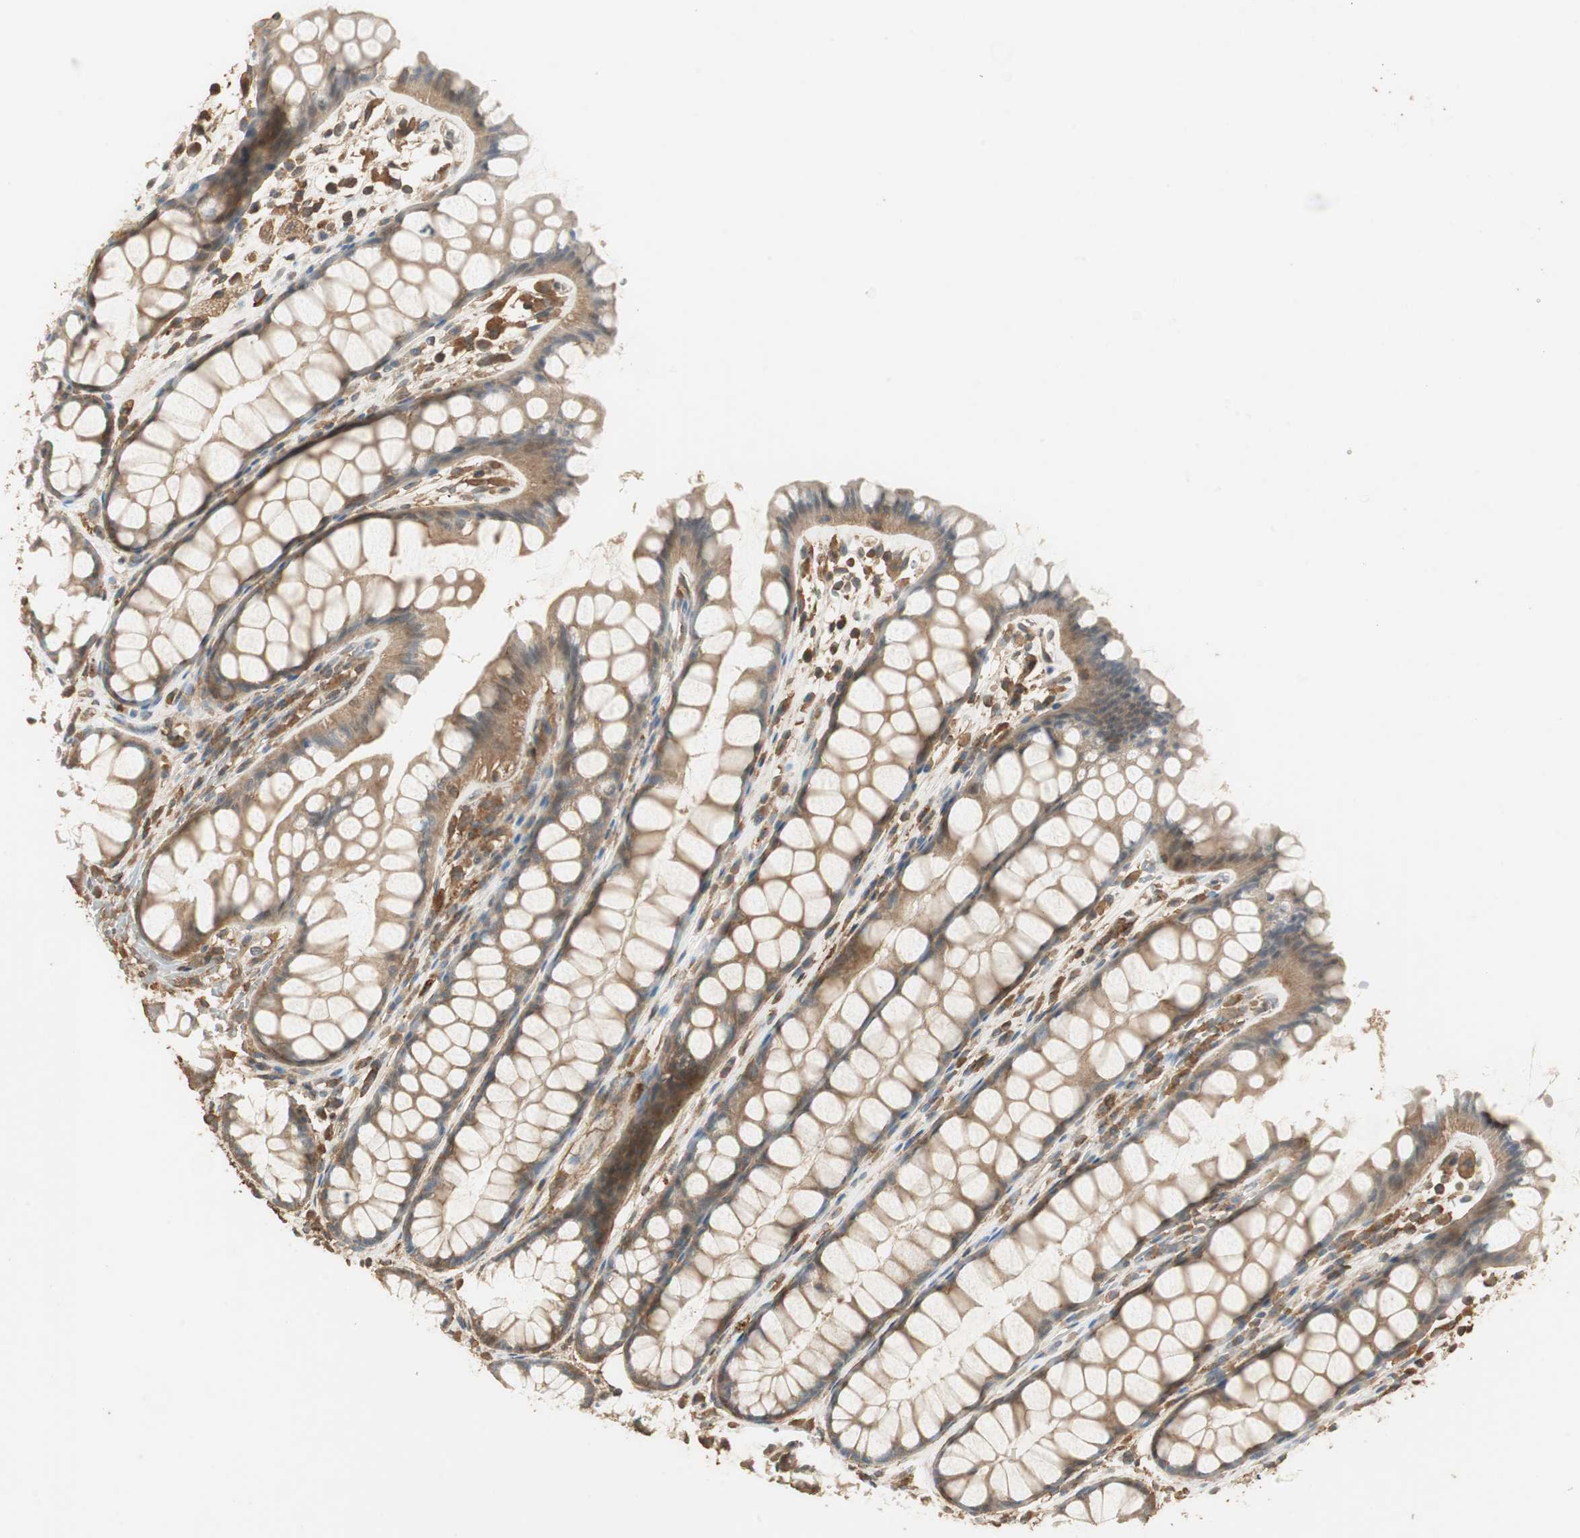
{"staining": {"intensity": "moderate", "quantity": ">75%", "location": "cytoplasmic/membranous"}, "tissue": "colon", "cell_type": "Endothelial cells", "image_type": "normal", "snomed": [{"axis": "morphology", "description": "Normal tissue, NOS"}, {"axis": "topography", "description": "Colon"}], "caption": "Protein expression analysis of unremarkable human colon reveals moderate cytoplasmic/membranous staining in about >75% of endothelial cells. (DAB (3,3'-diaminobenzidine) IHC, brown staining for protein, blue staining for nuclei).", "gene": "USP2", "patient": {"sex": "female", "age": 55}}